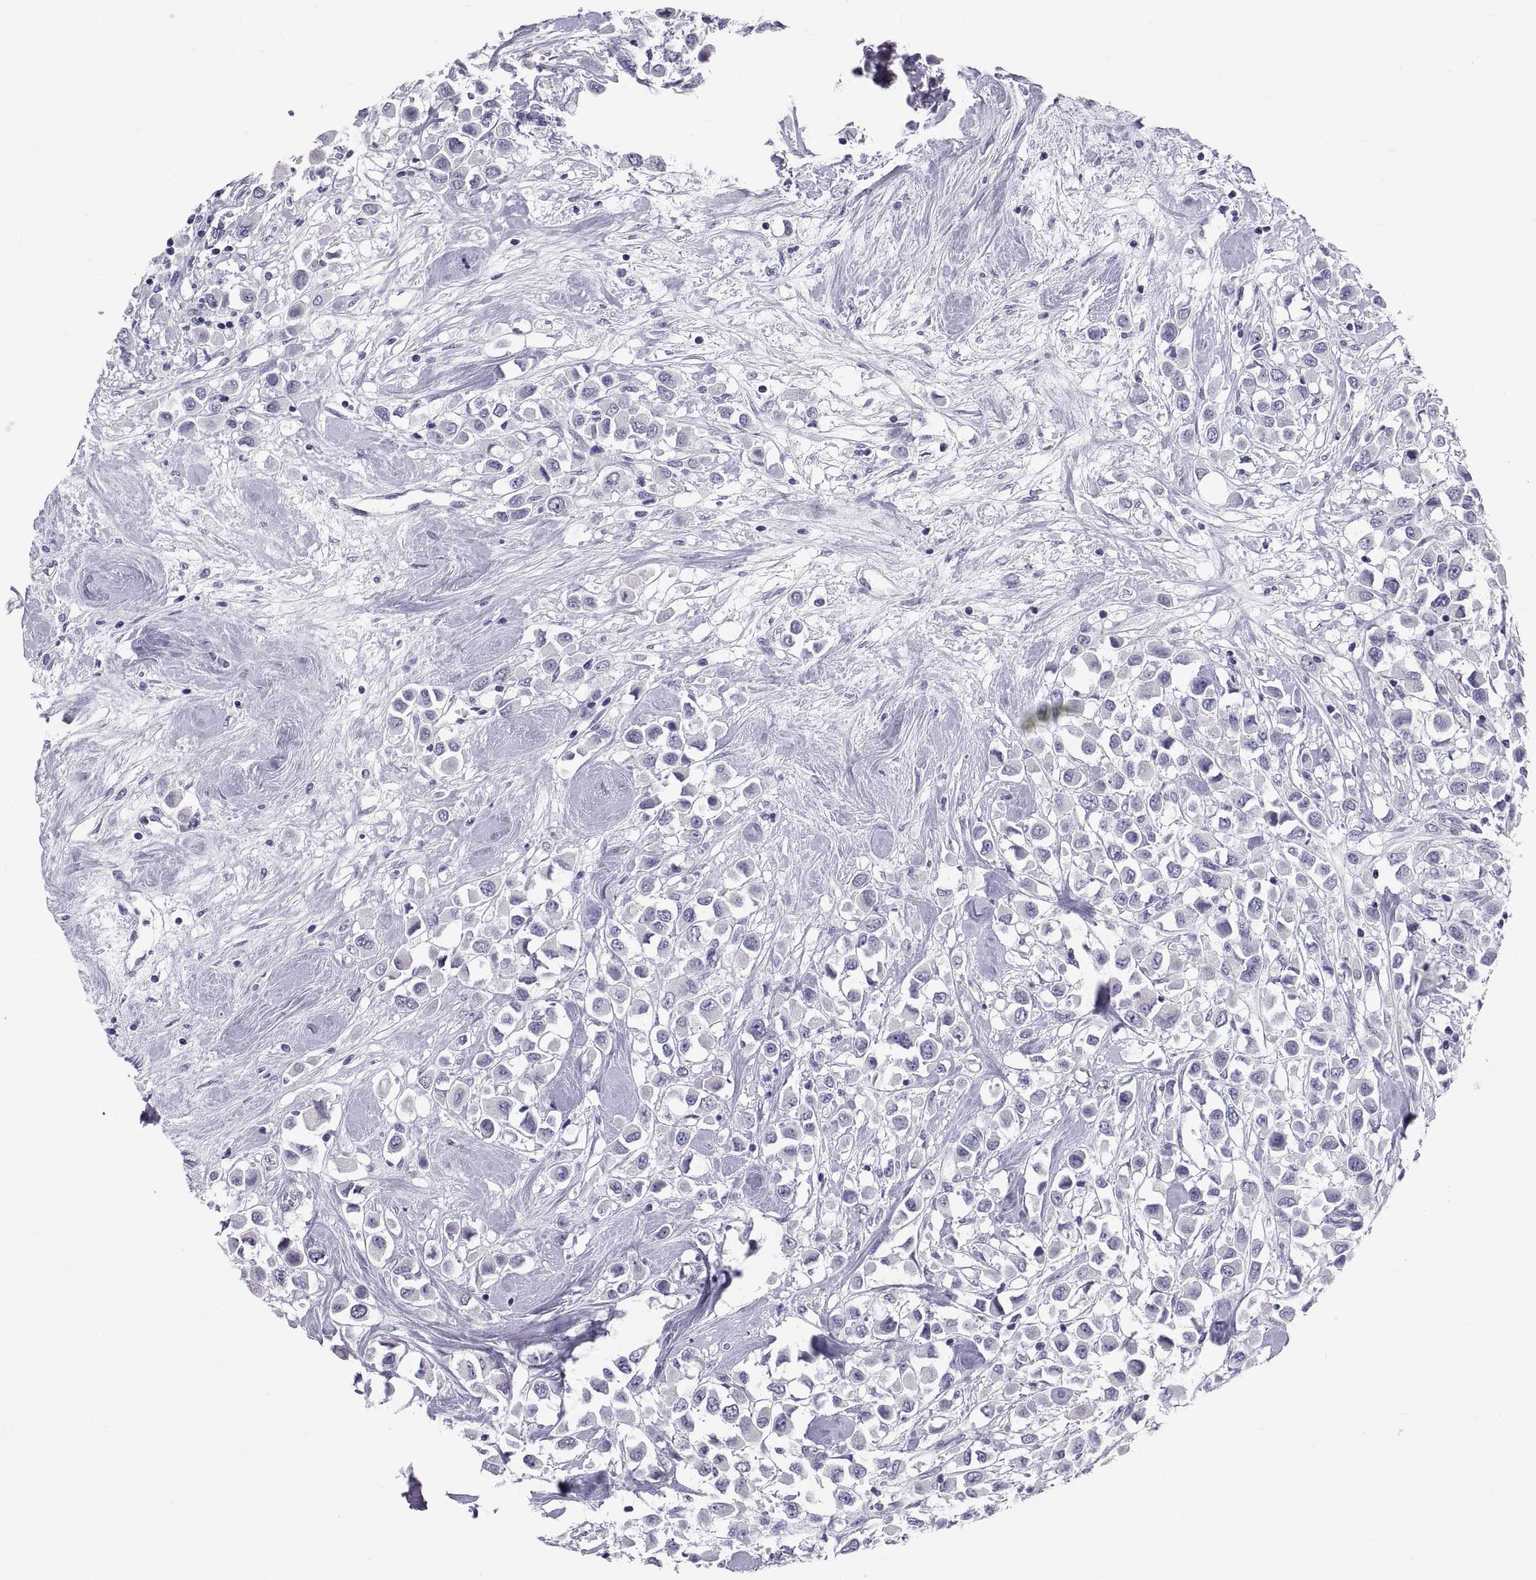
{"staining": {"intensity": "negative", "quantity": "none", "location": "none"}, "tissue": "breast cancer", "cell_type": "Tumor cells", "image_type": "cancer", "snomed": [{"axis": "morphology", "description": "Duct carcinoma"}, {"axis": "topography", "description": "Breast"}], "caption": "The histopathology image displays no significant staining in tumor cells of breast cancer (intraductal carcinoma).", "gene": "FAM170A", "patient": {"sex": "female", "age": 61}}